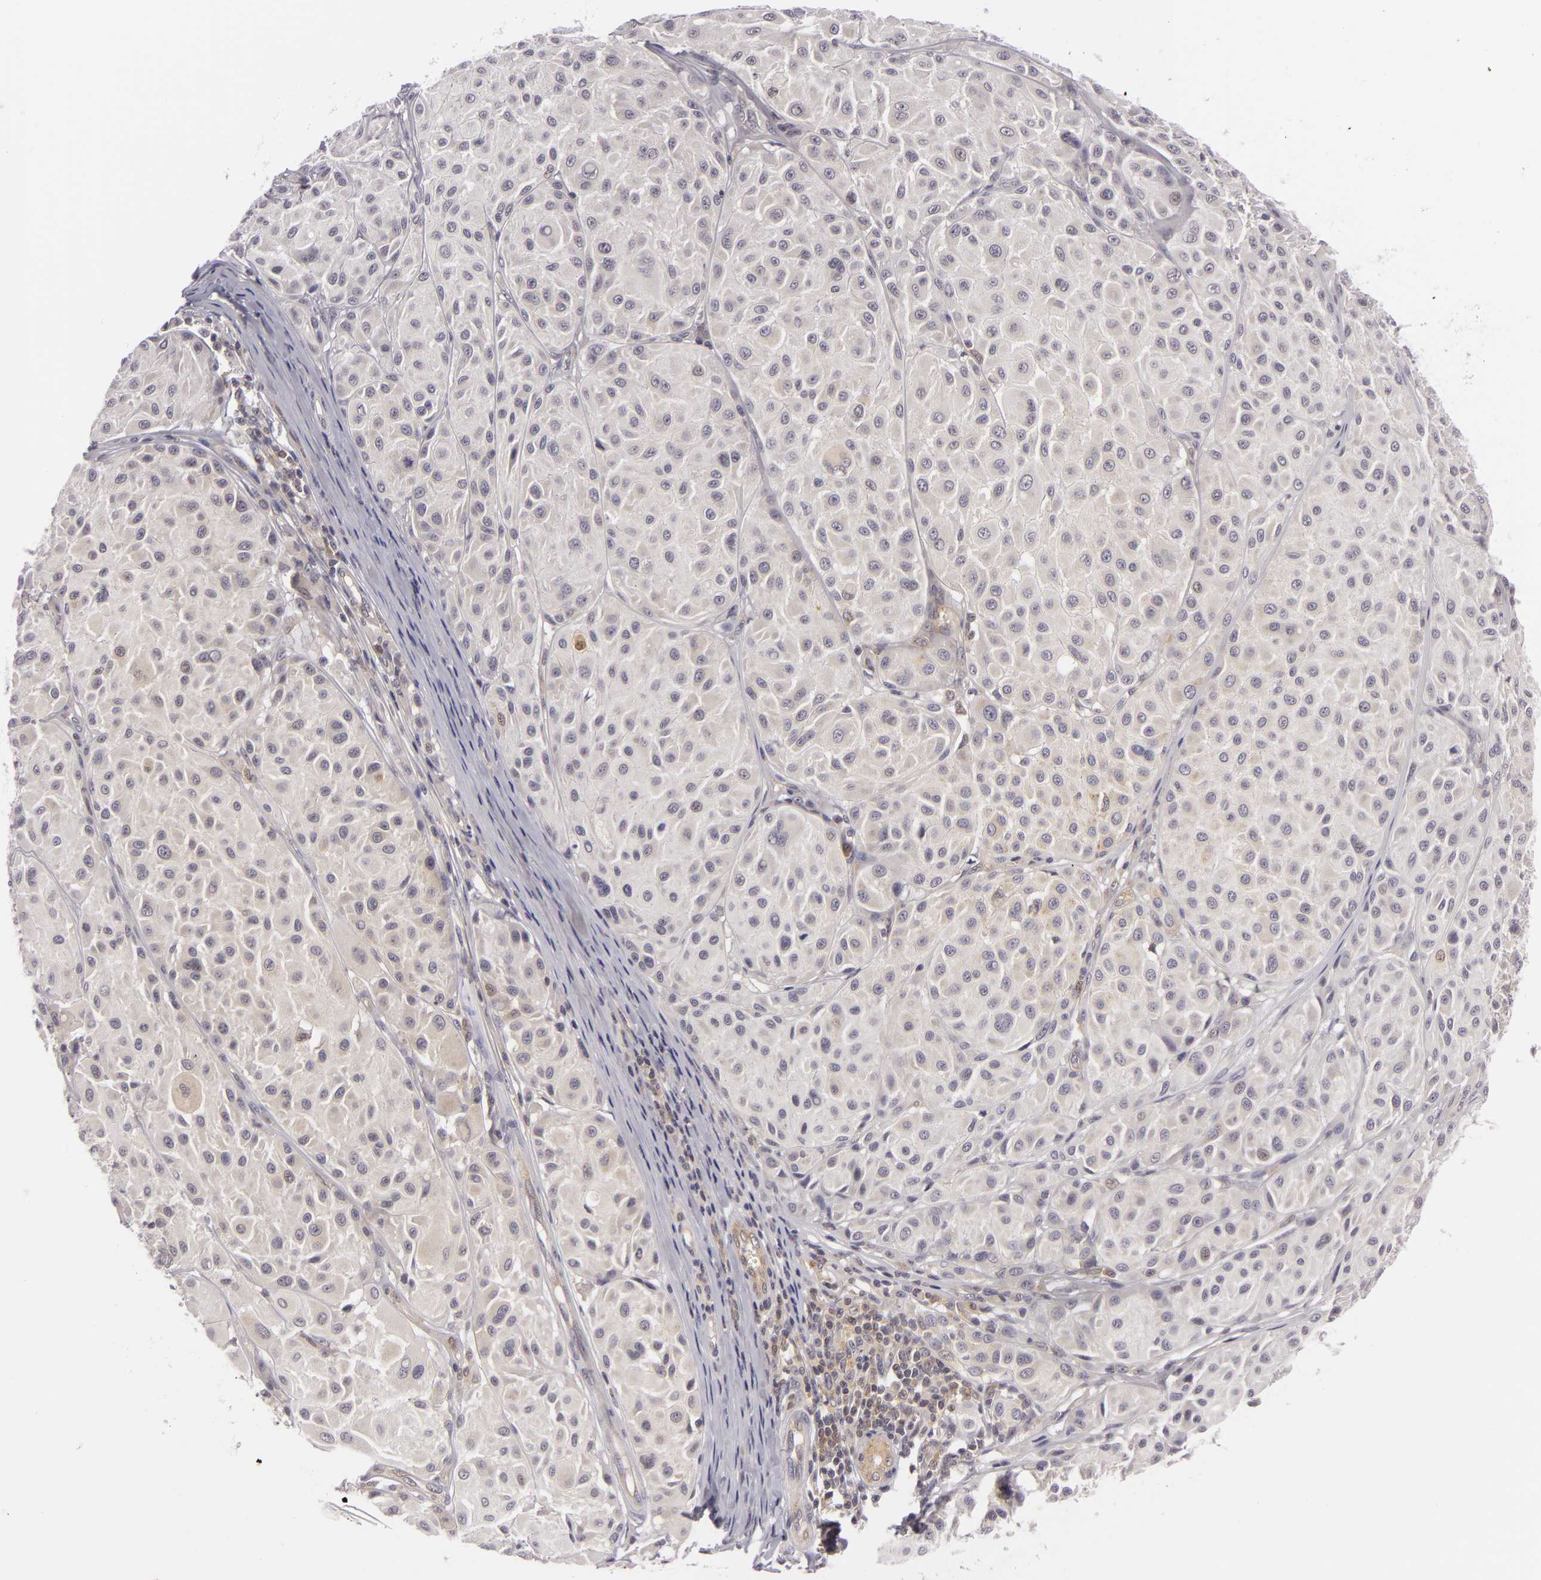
{"staining": {"intensity": "negative", "quantity": "none", "location": "none"}, "tissue": "melanoma", "cell_type": "Tumor cells", "image_type": "cancer", "snomed": [{"axis": "morphology", "description": "Malignant melanoma, NOS"}, {"axis": "topography", "description": "Skin"}], "caption": "IHC photomicrograph of neoplastic tissue: human melanoma stained with DAB displays no significant protein expression in tumor cells.", "gene": "BCL10", "patient": {"sex": "male", "age": 36}}